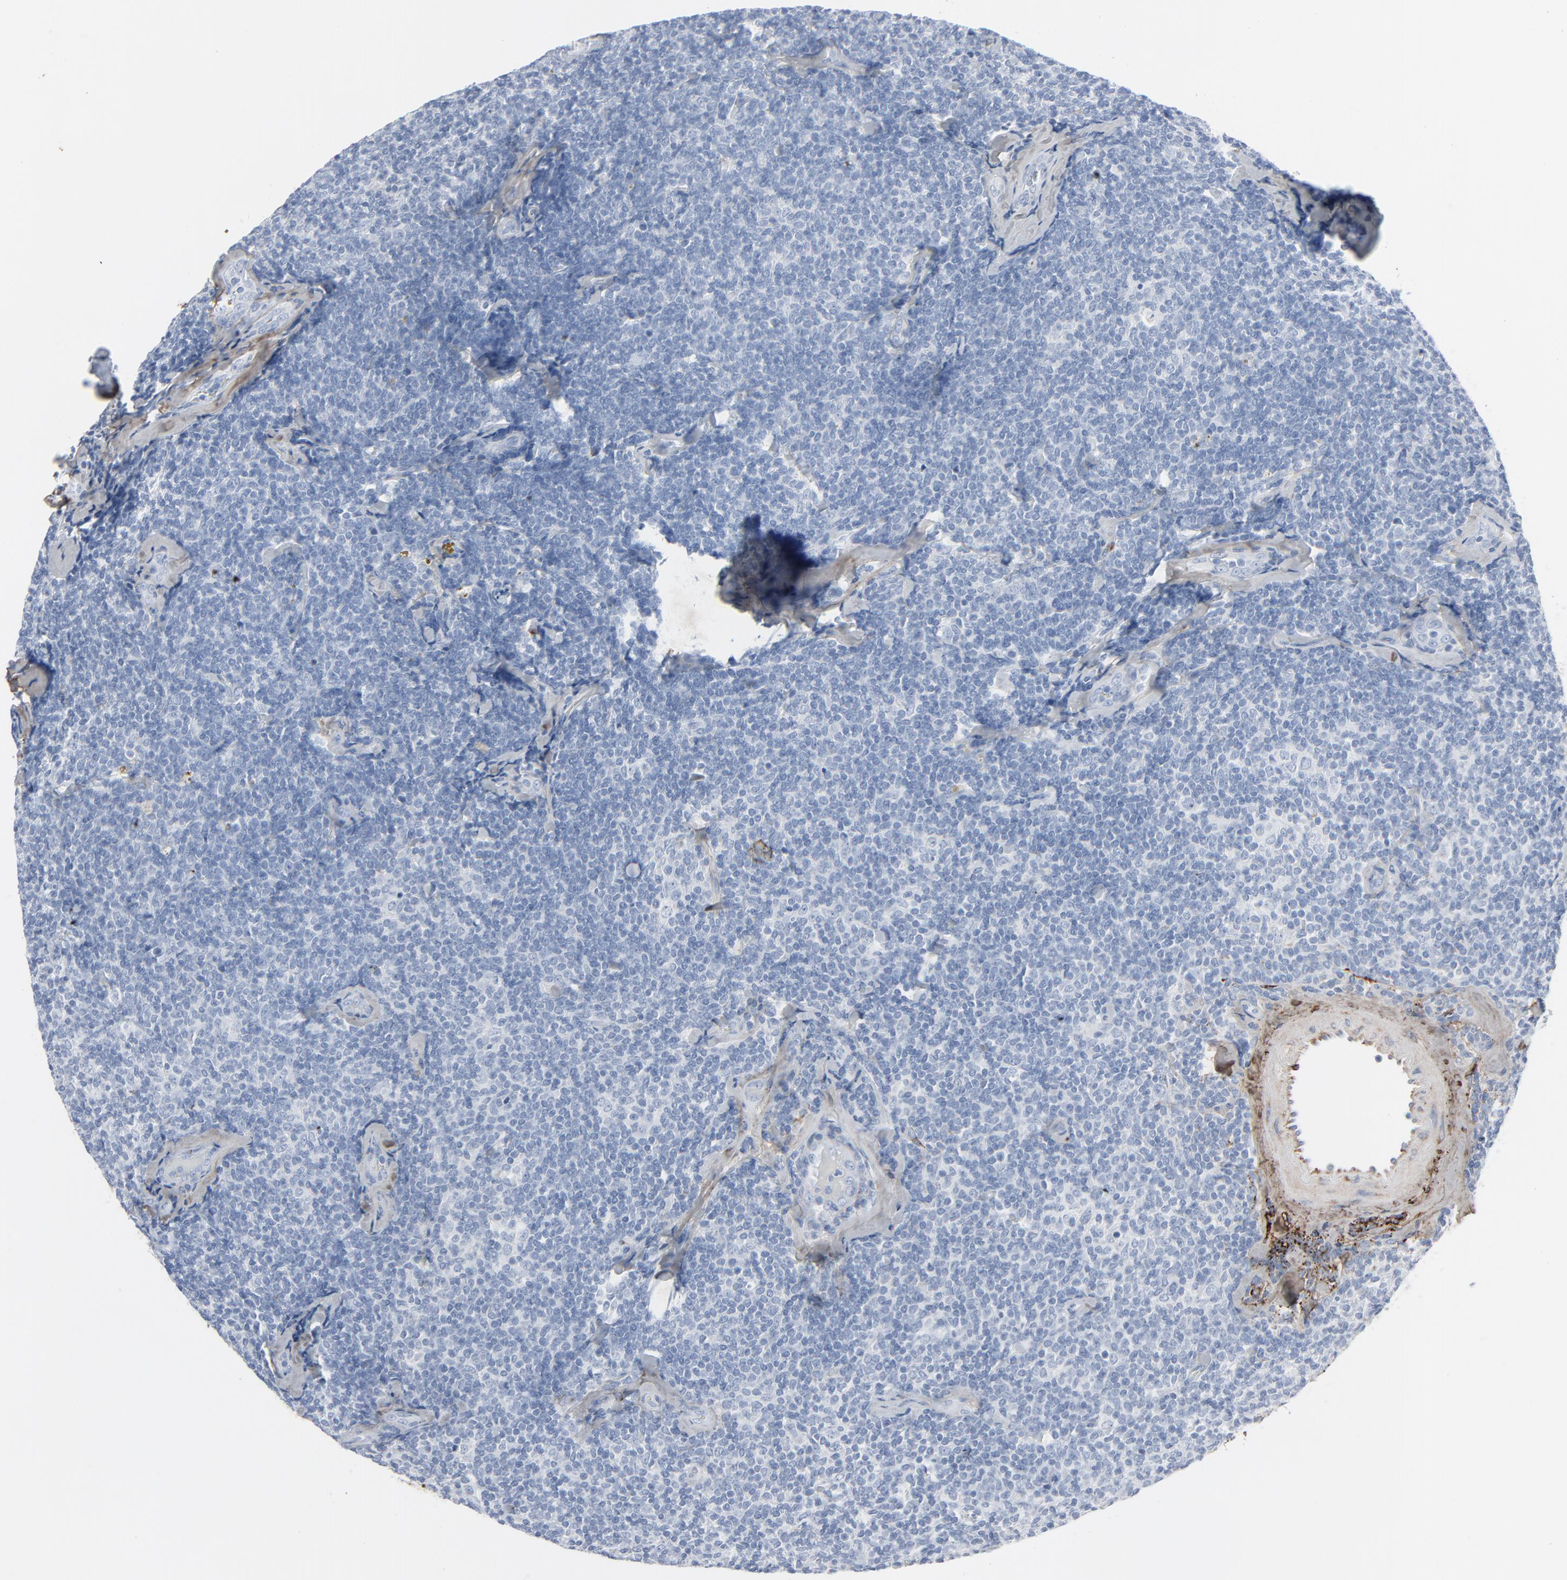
{"staining": {"intensity": "negative", "quantity": "none", "location": "none"}, "tissue": "lymphoma", "cell_type": "Tumor cells", "image_type": "cancer", "snomed": [{"axis": "morphology", "description": "Malignant lymphoma, non-Hodgkin's type, Low grade"}, {"axis": "topography", "description": "Lymph node"}], "caption": "There is no significant positivity in tumor cells of lymphoma.", "gene": "BGN", "patient": {"sex": "female", "age": 56}}